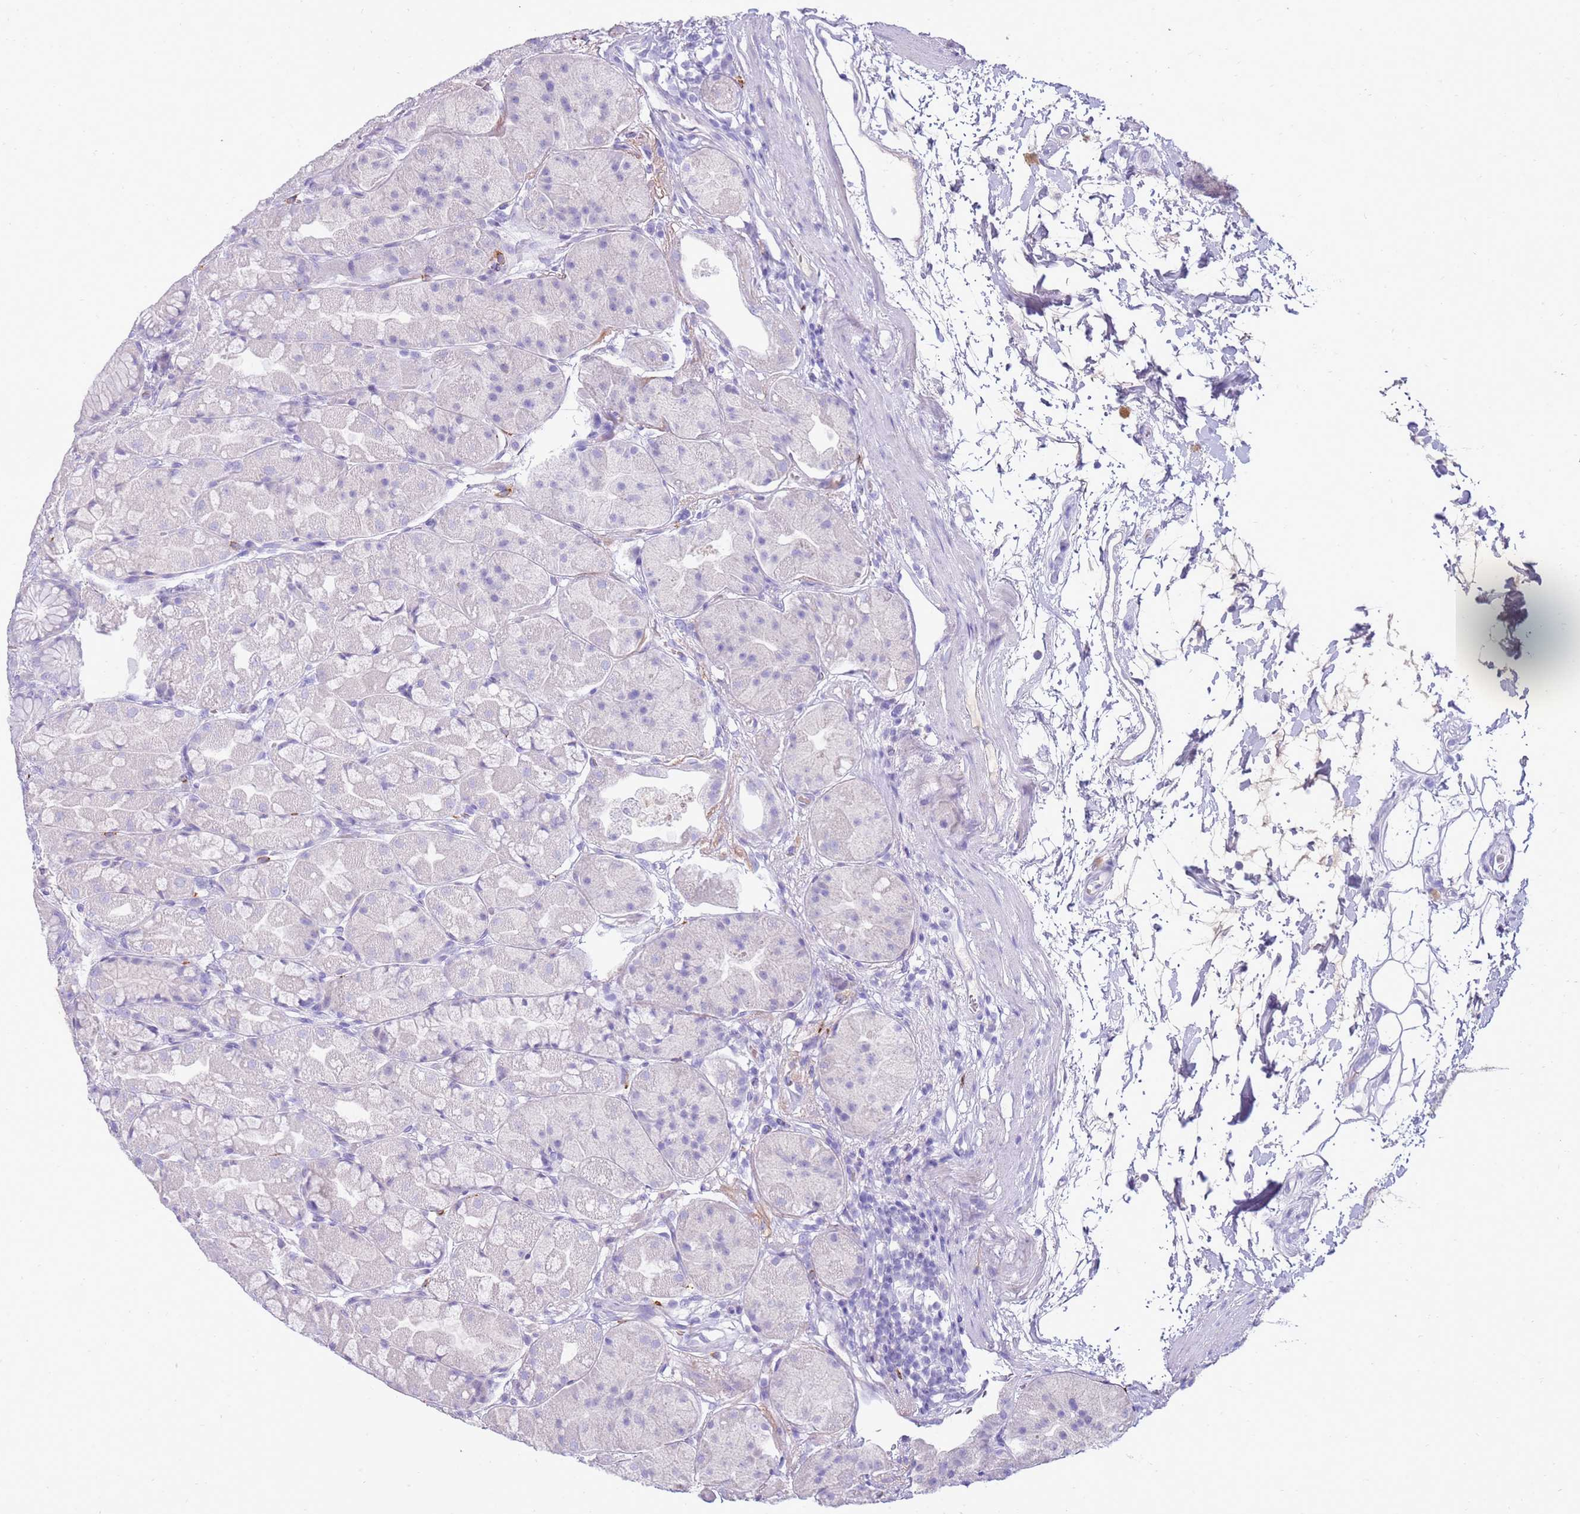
{"staining": {"intensity": "negative", "quantity": "none", "location": "none"}, "tissue": "stomach", "cell_type": "Glandular cells", "image_type": "normal", "snomed": [{"axis": "morphology", "description": "Normal tissue, NOS"}, {"axis": "topography", "description": "Stomach"}], "caption": "IHC image of benign stomach: human stomach stained with DAB exhibits no significant protein positivity in glandular cells.", "gene": "EVPLL", "patient": {"sex": "male", "age": 57}}